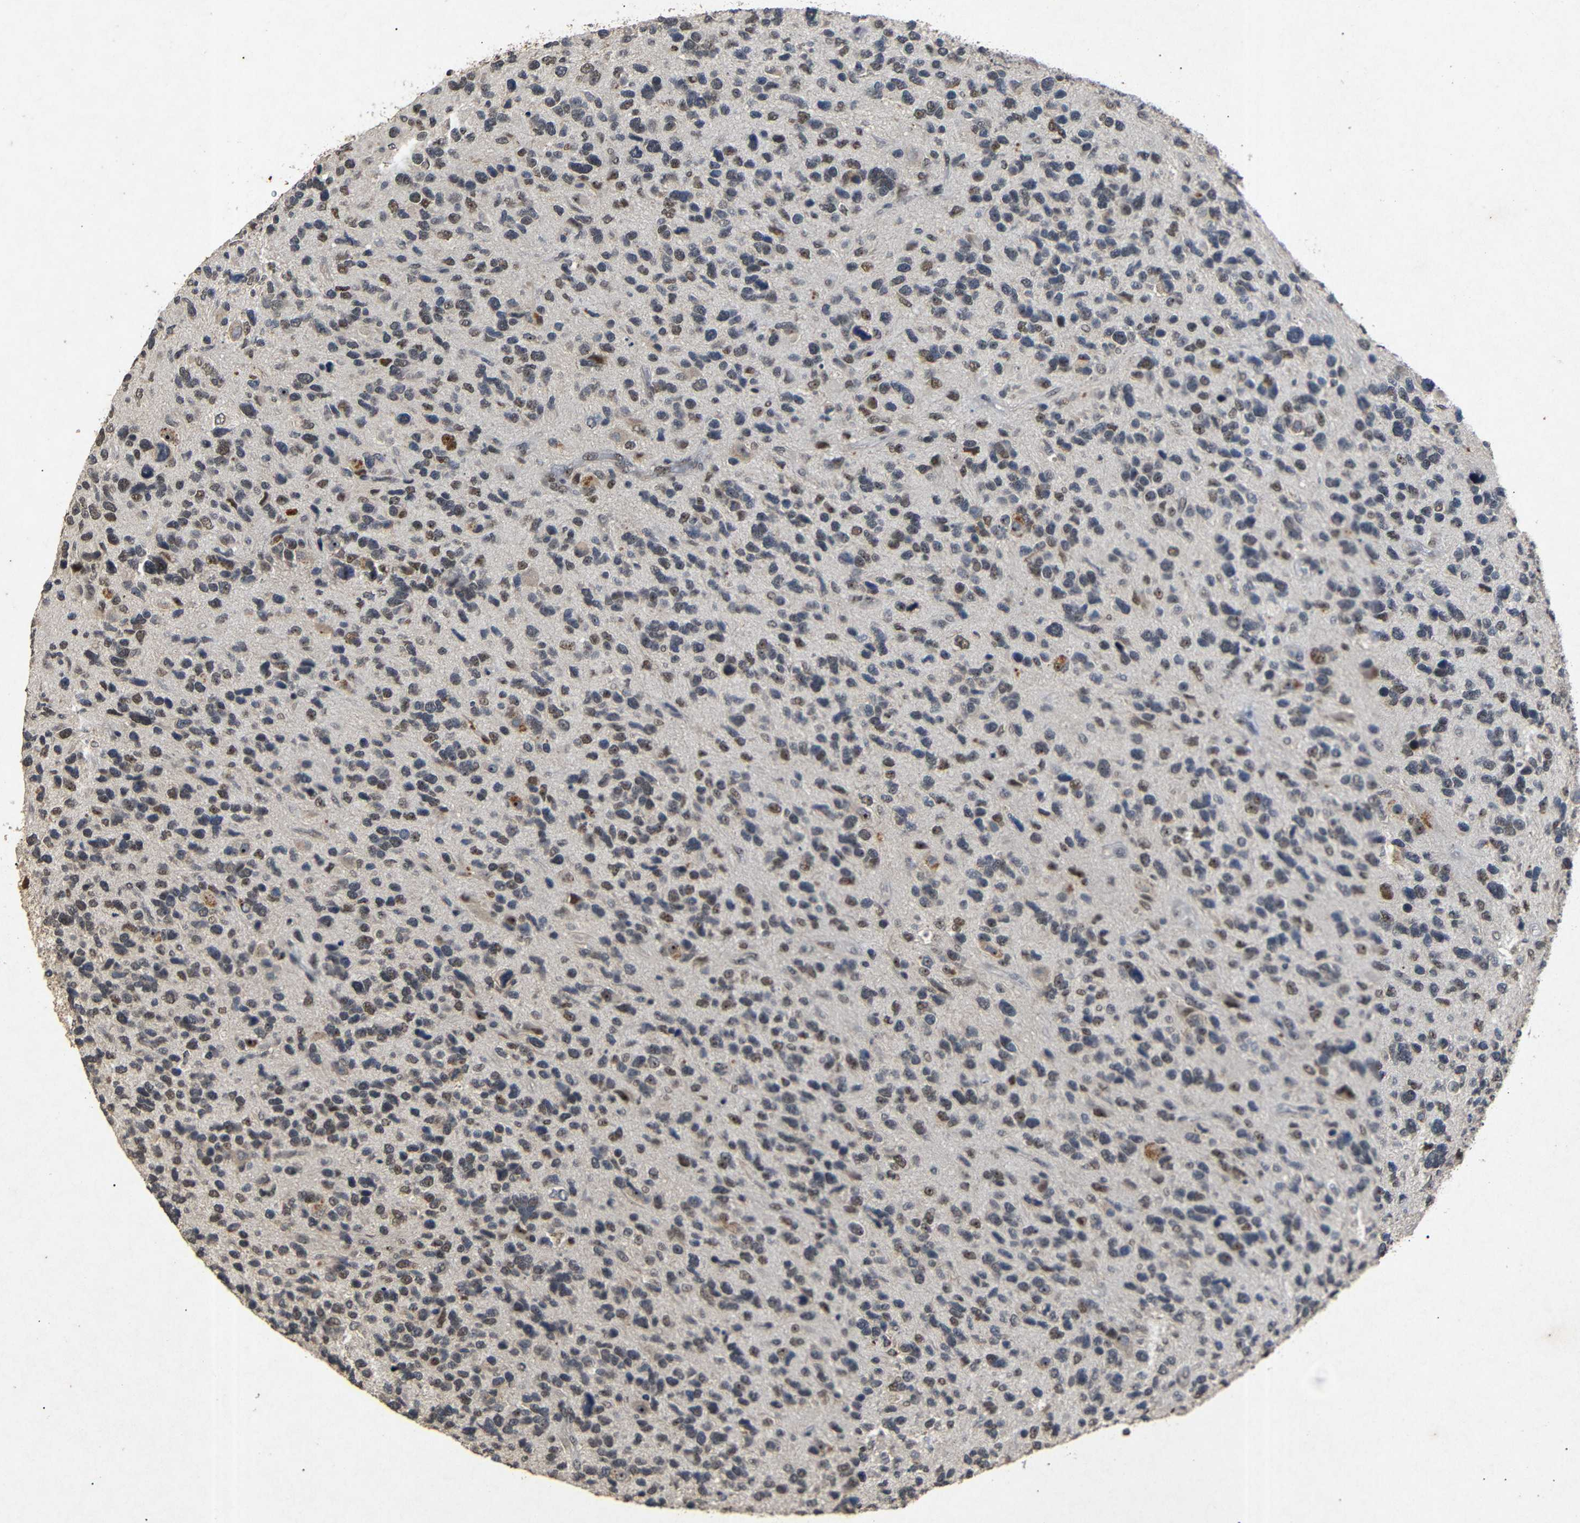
{"staining": {"intensity": "moderate", "quantity": "25%-75%", "location": "nuclear"}, "tissue": "glioma", "cell_type": "Tumor cells", "image_type": "cancer", "snomed": [{"axis": "morphology", "description": "Glioma, malignant, High grade"}, {"axis": "topography", "description": "Brain"}], "caption": "Protein analysis of malignant glioma (high-grade) tissue exhibits moderate nuclear positivity in approximately 25%-75% of tumor cells.", "gene": "PARN", "patient": {"sex": "female", "age": 58}}